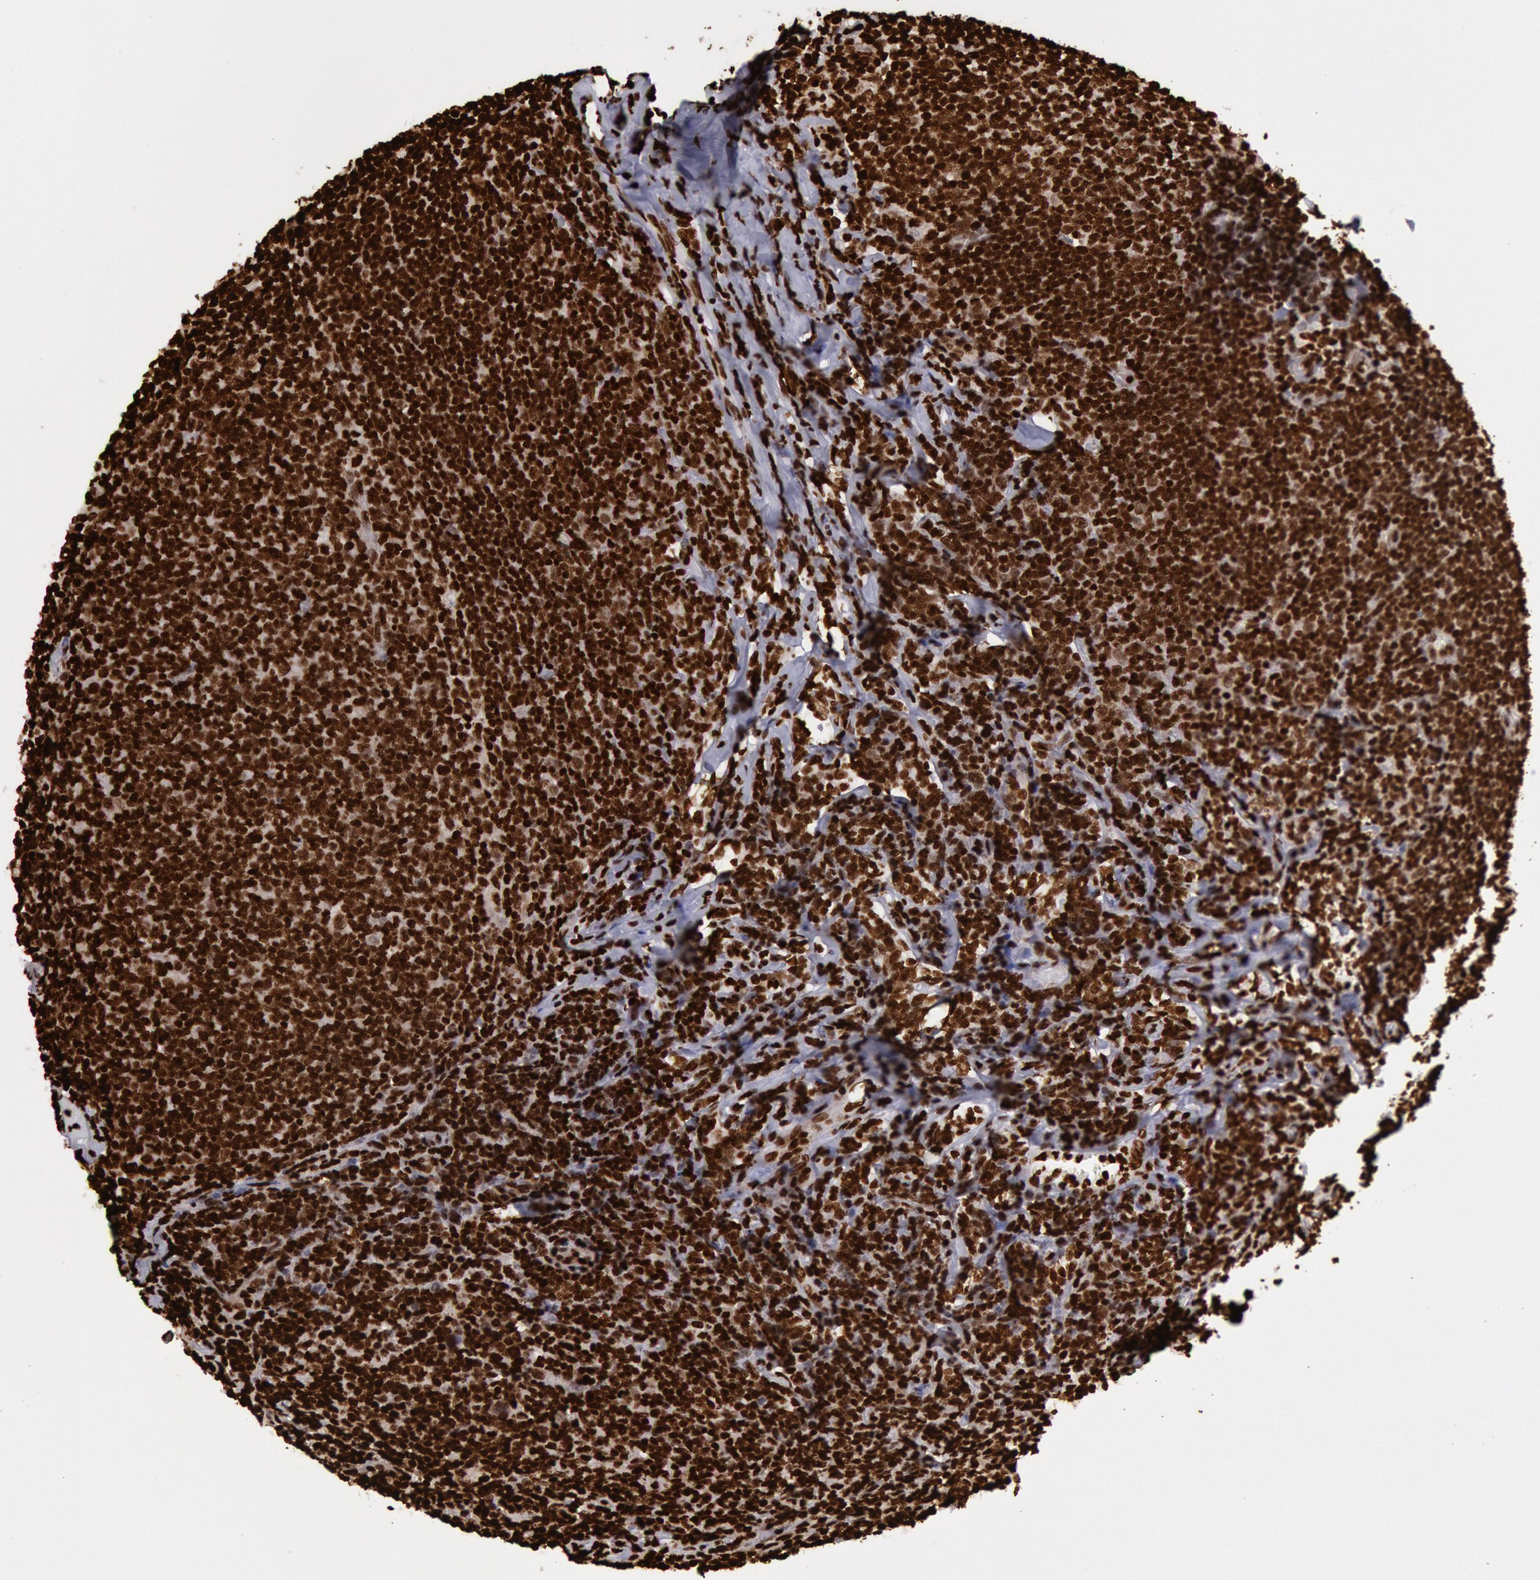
{"staining": {"intensity": "strong", "quantity": ">75%", "location": "nuclear"}, "tissue": "lymphoma", "cell_type": "Tumor cells", "image_type": "cancer", "snomed": [{"axis": "morphology", "description": "Malignant lymphoma, non-Hodgkin's type, Low grade"}, {"axis": "topography", "description": "Lymph node"}], "caption": "Protein analysis of lymphoma tissue reveals strong nuclear staining in about >75% of tumor cells.", "gene": "H3-4", "patient": {"sex": "male", "age": 74}}